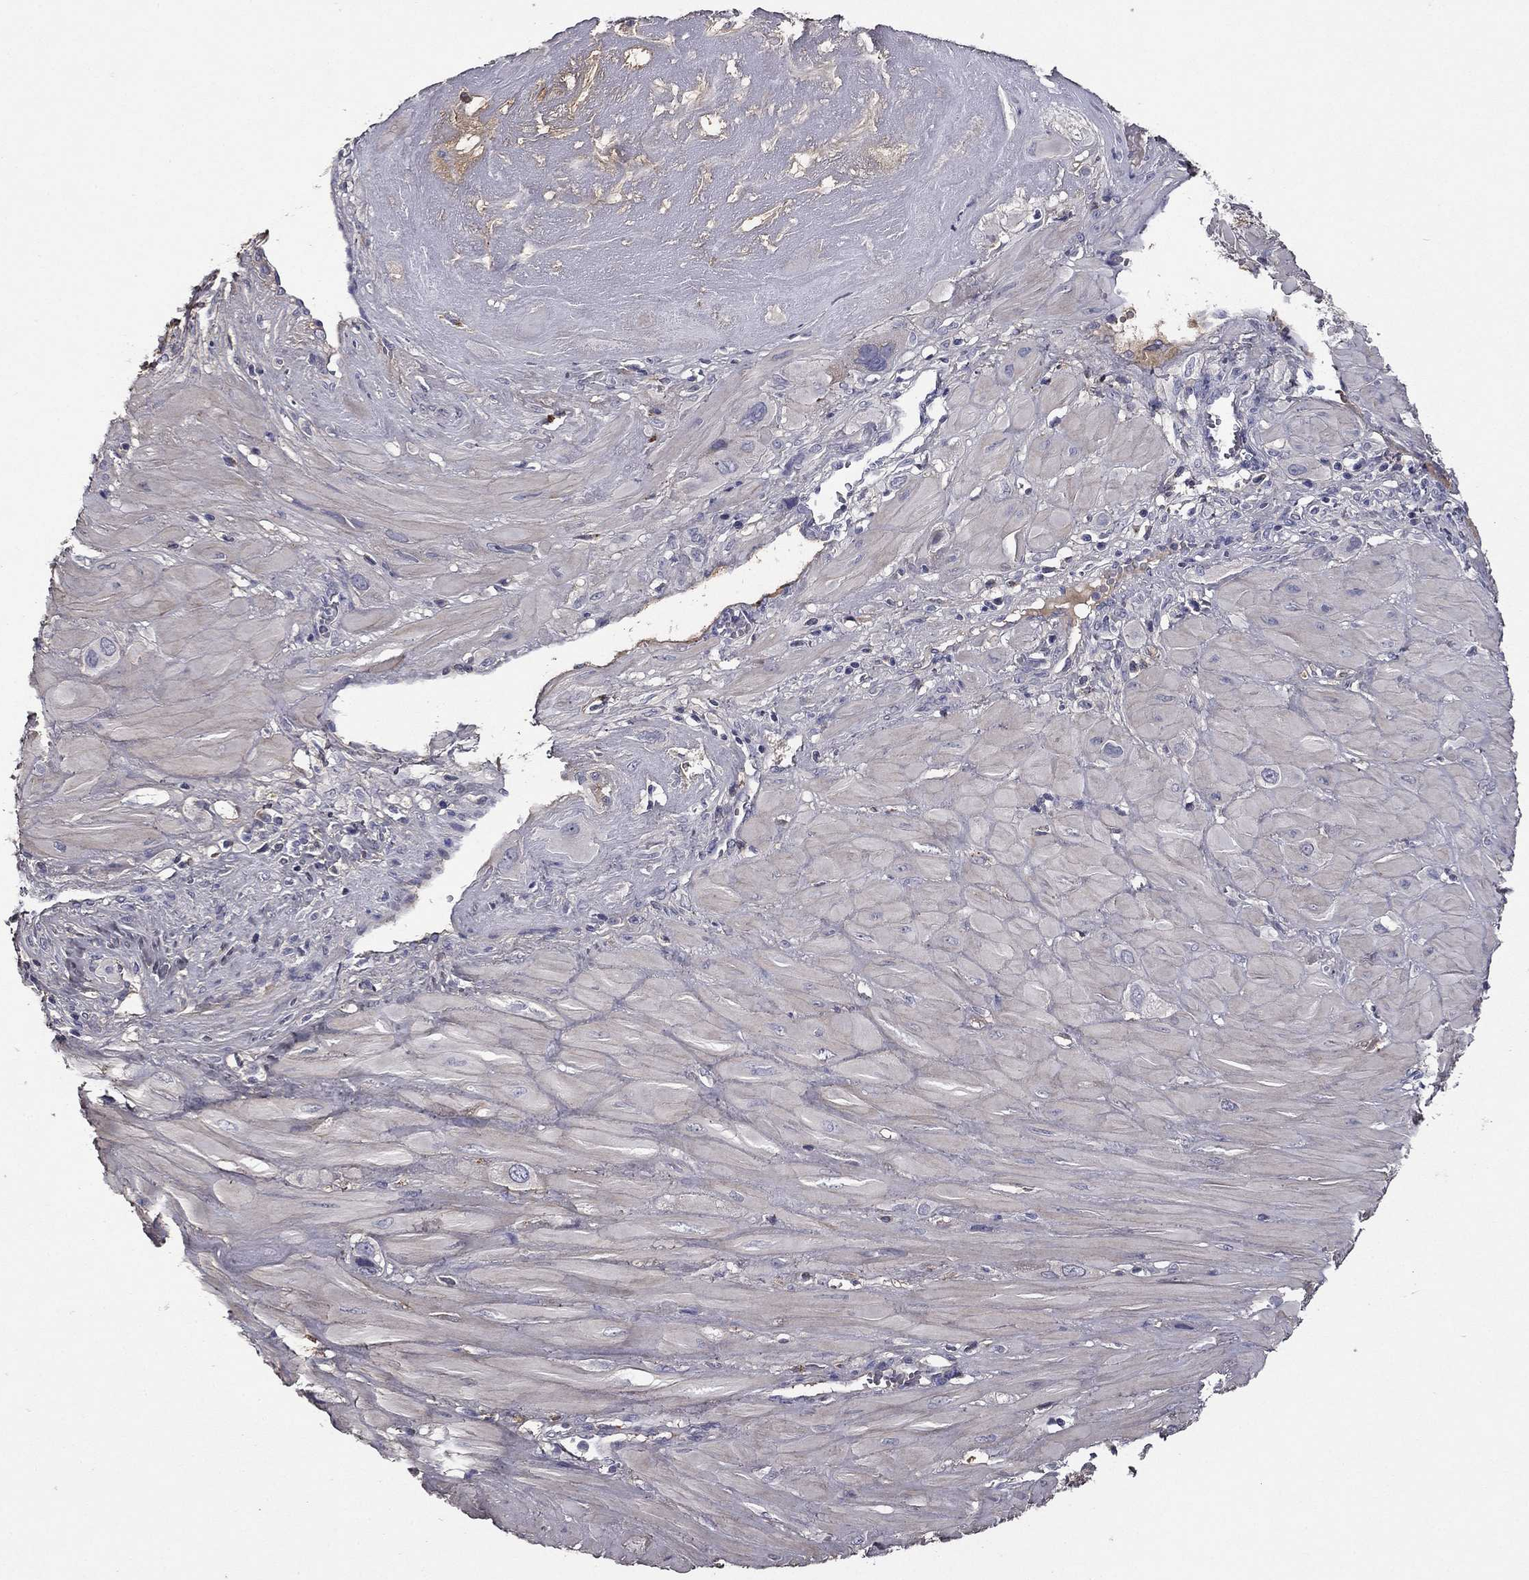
{"staining": {"intensity": "negative", "quantity": "none", "location": "none"}, "tissue": "cervical cancer", "cell_type": "Tumor cells", "image_type": "cancer", "snomed": [{"axis": "morphology", "description": "Squamous cell carcinoma, NOS"}, {"axis": "topography", "description": "Cervix"}], "caption": "Tumor cells show no significant staining in cervical cancer.", "gene": "COL2A1", "patient": {"sex": "female", "age": 34}}